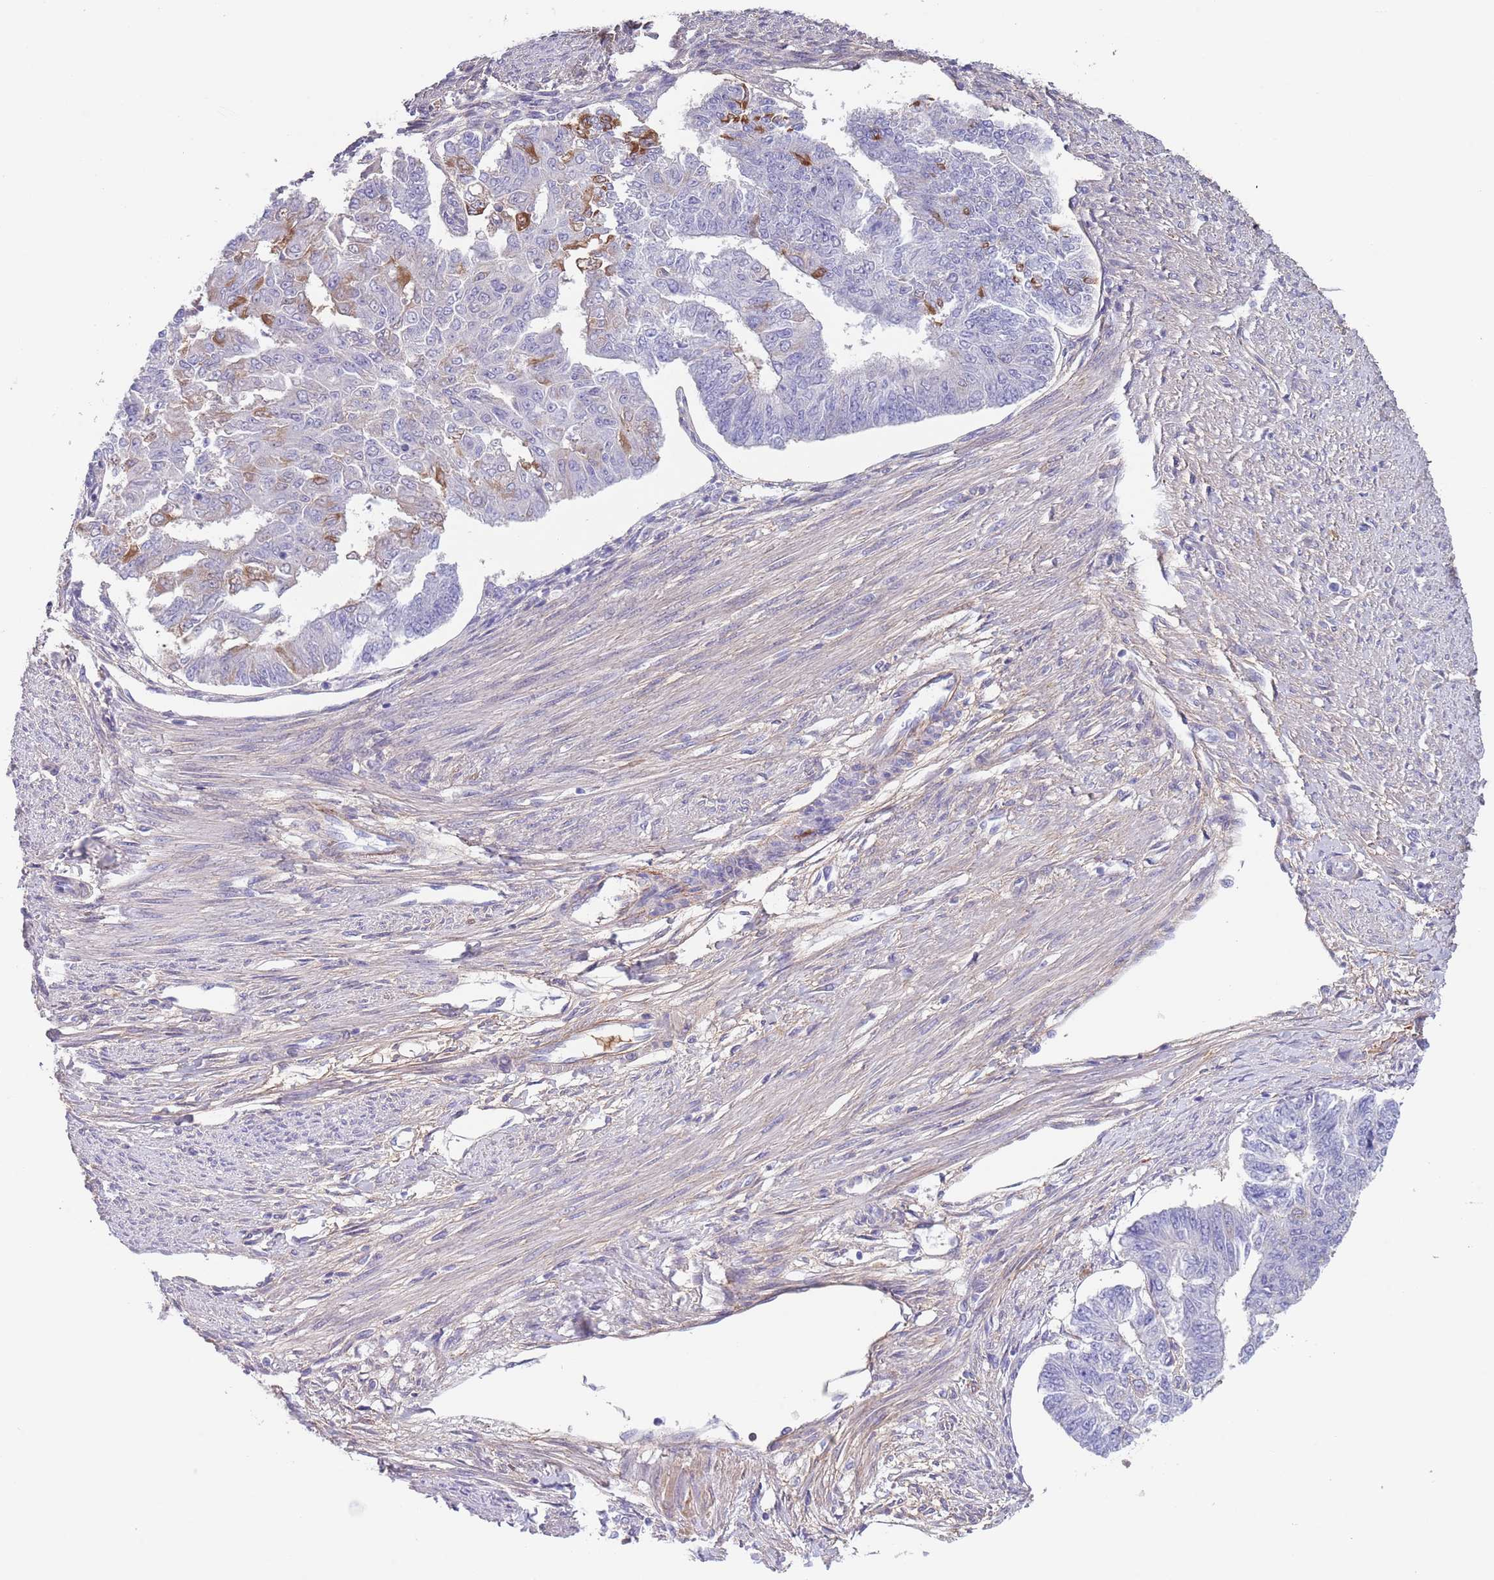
{"staining": {"intensity": "negative", "quantity": "none", "location": "none"}, "tissue": "endometrial cancer", "cell_type": "Tumor cells", "image_type": "cancer", "snomed": [{"axis": "morphology", "description": "Adenocarcinoma, NOS"}, {"axis": "topography", "description": "Endometrium"}], "caption": "Immunohistochemistry (IHC) photomicrograph of endometrial adenocarcinoma stained for a protein (brown), which shows no staining in tumor cells.", "gene": "RNF169", "patient": {"sex": "female", "age": 32}}